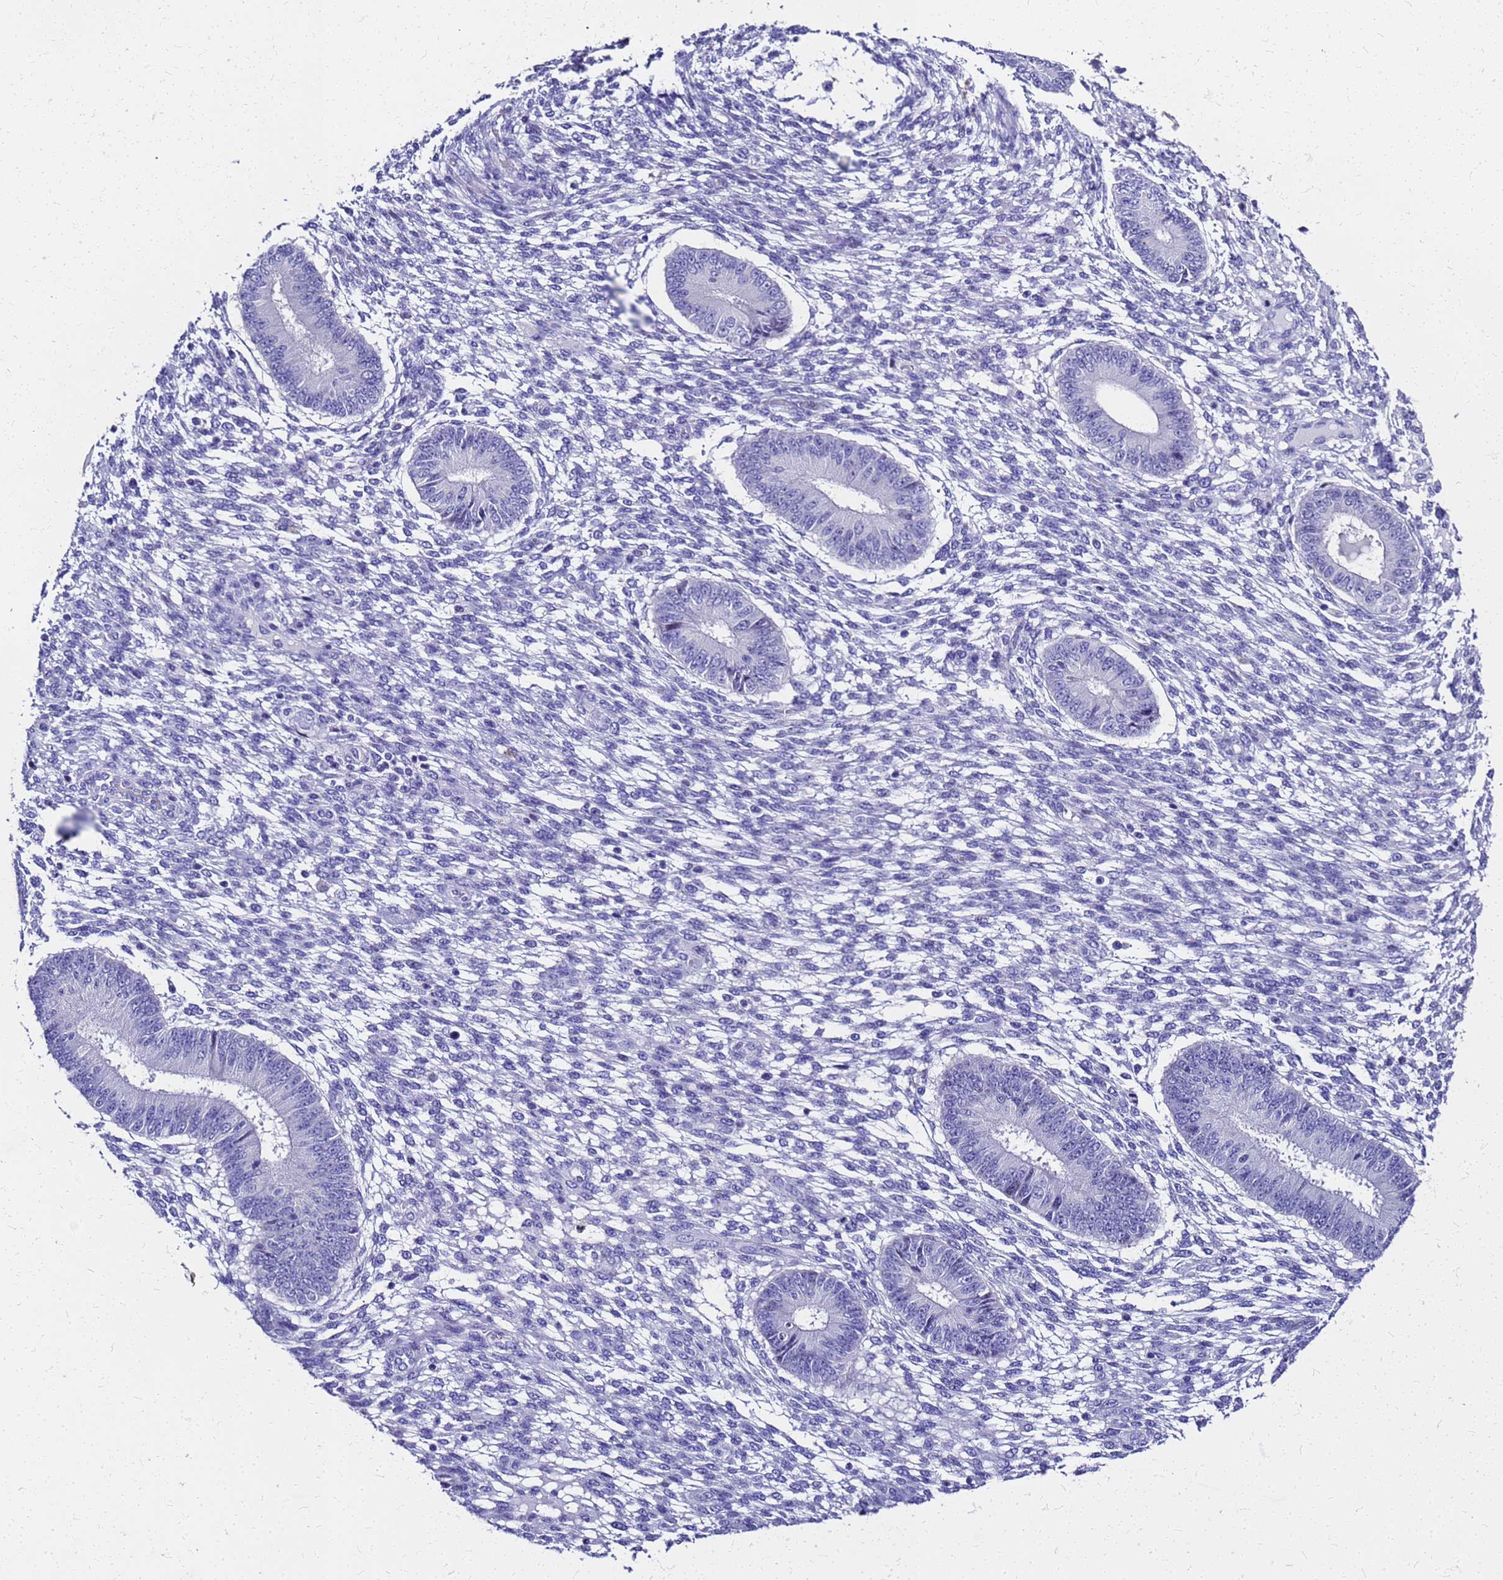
{"staining": {"intensity": "negative", "quantity": "none", "location": "none"}, "tissue": "endometrium", "cell_type": "Cells in endometrial stroma", "image_type": "normal", "snomed": [{"axis": "morphology", "description": "Normal tissue, NOS"}, {"axis": "topography", "description": "Endometrium"}], "caption": "High magnification brightfield microscopy of benign endometrium stained with DAB (brown) and counterstained with hematoxylin (blue): cells in endometrial stroma show no significant positivity. Nuclei are stained in blue.", "gene": "SMIM21", "patient": {"sex": "female", "age": 49}}